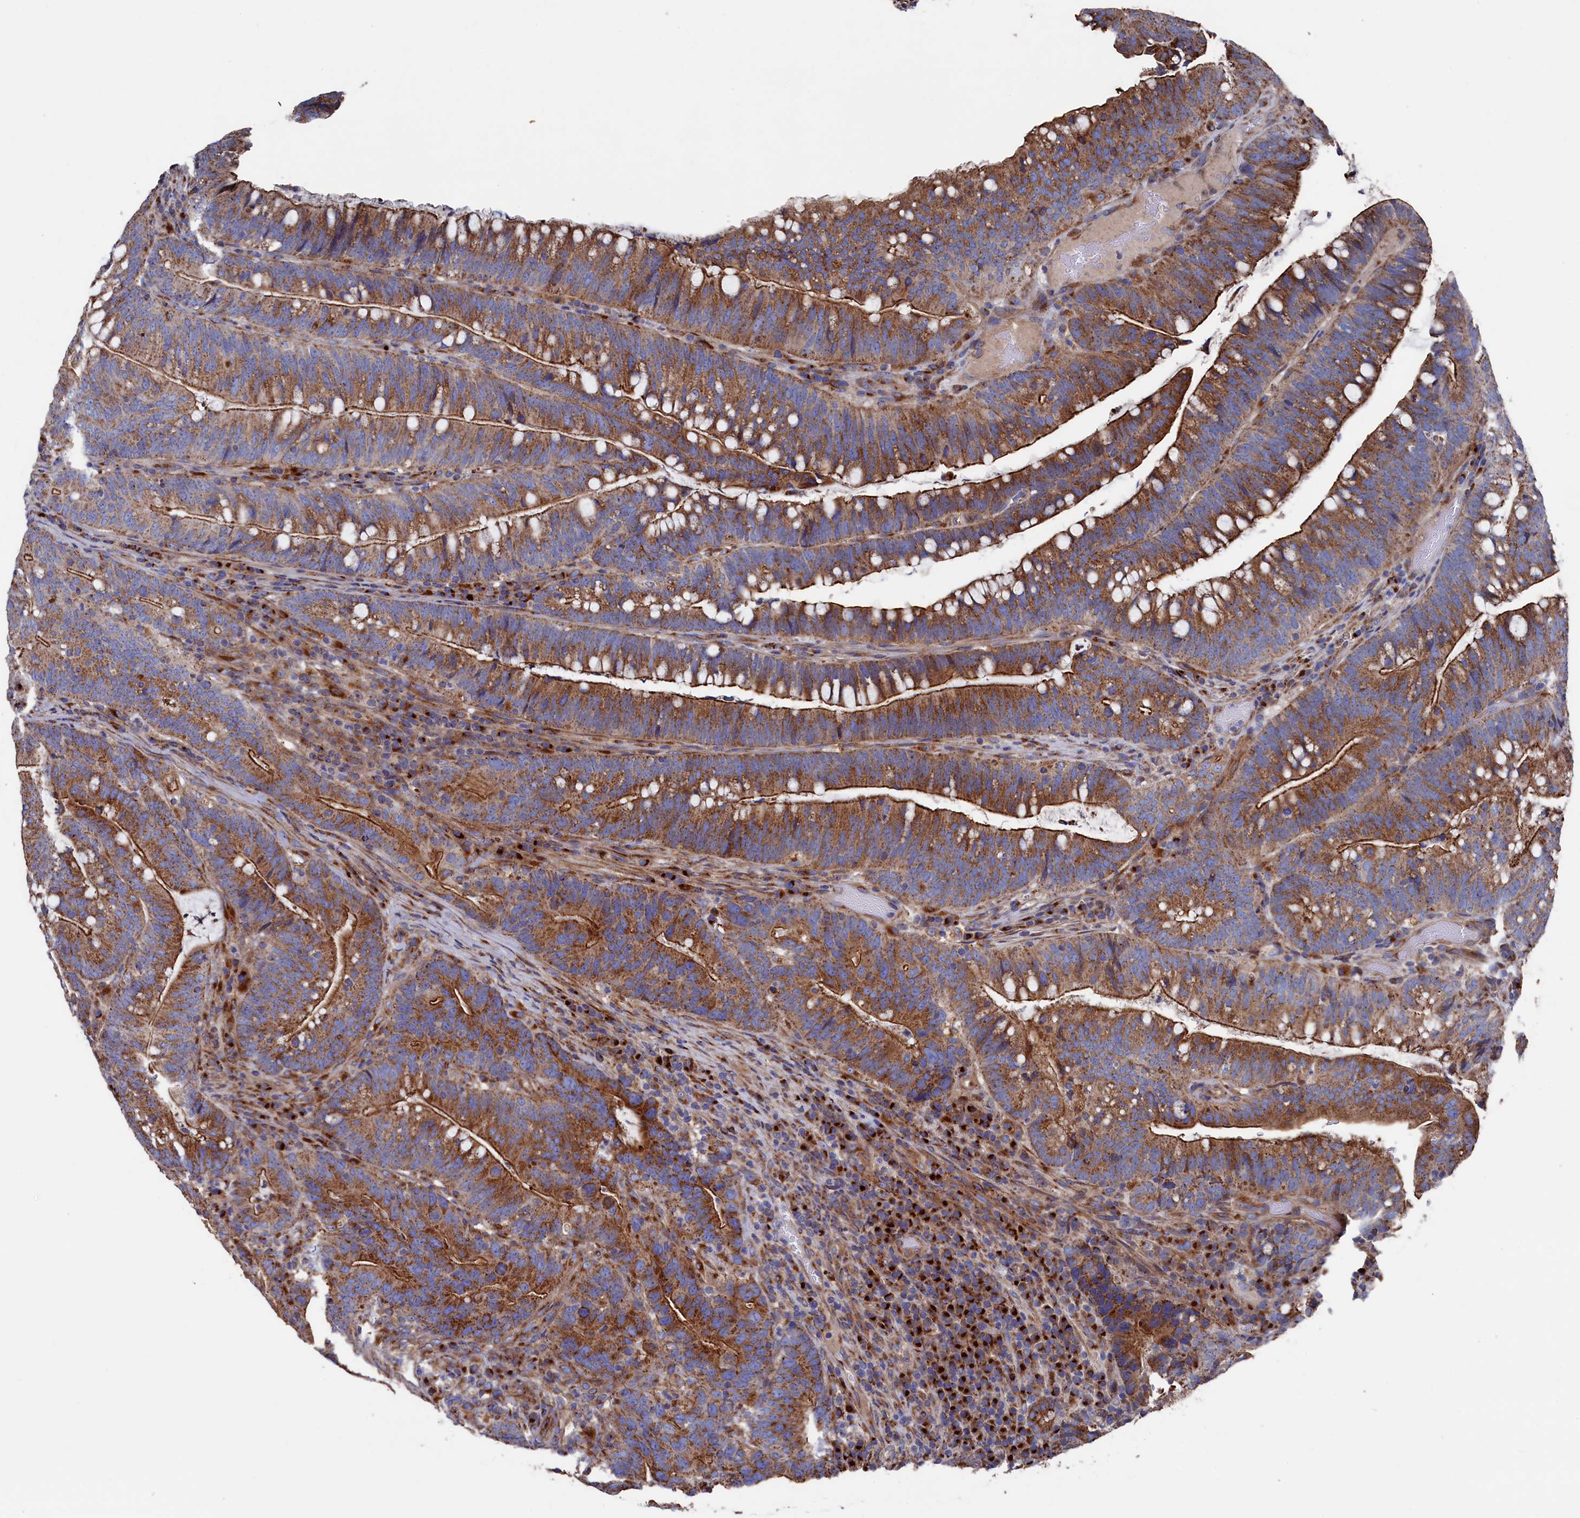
{"staining": {"intensity": "moderate", "quantity": ">75%", "location": "cytoplasmic/membranous"}, "tissue": "colorectal cancer", "cell_type": "Tumor cells", "image_type": "cancer", "snomed": [{"axis": "morphology", "description": "Adenocarcinoma, NOS"}, {"axis": "topography", "description": "Colon"}], "caption": "DAB (3,3'-diaminobenzidine) immunohistochemical staining of human adenocarcinoma (colorectal) exhibits moderate cytoplasmic/membranous protein expression in approximately >75% of tumor cells.", "gene": "PRRC1", "patient": {"sex": "female", "age": 66}}